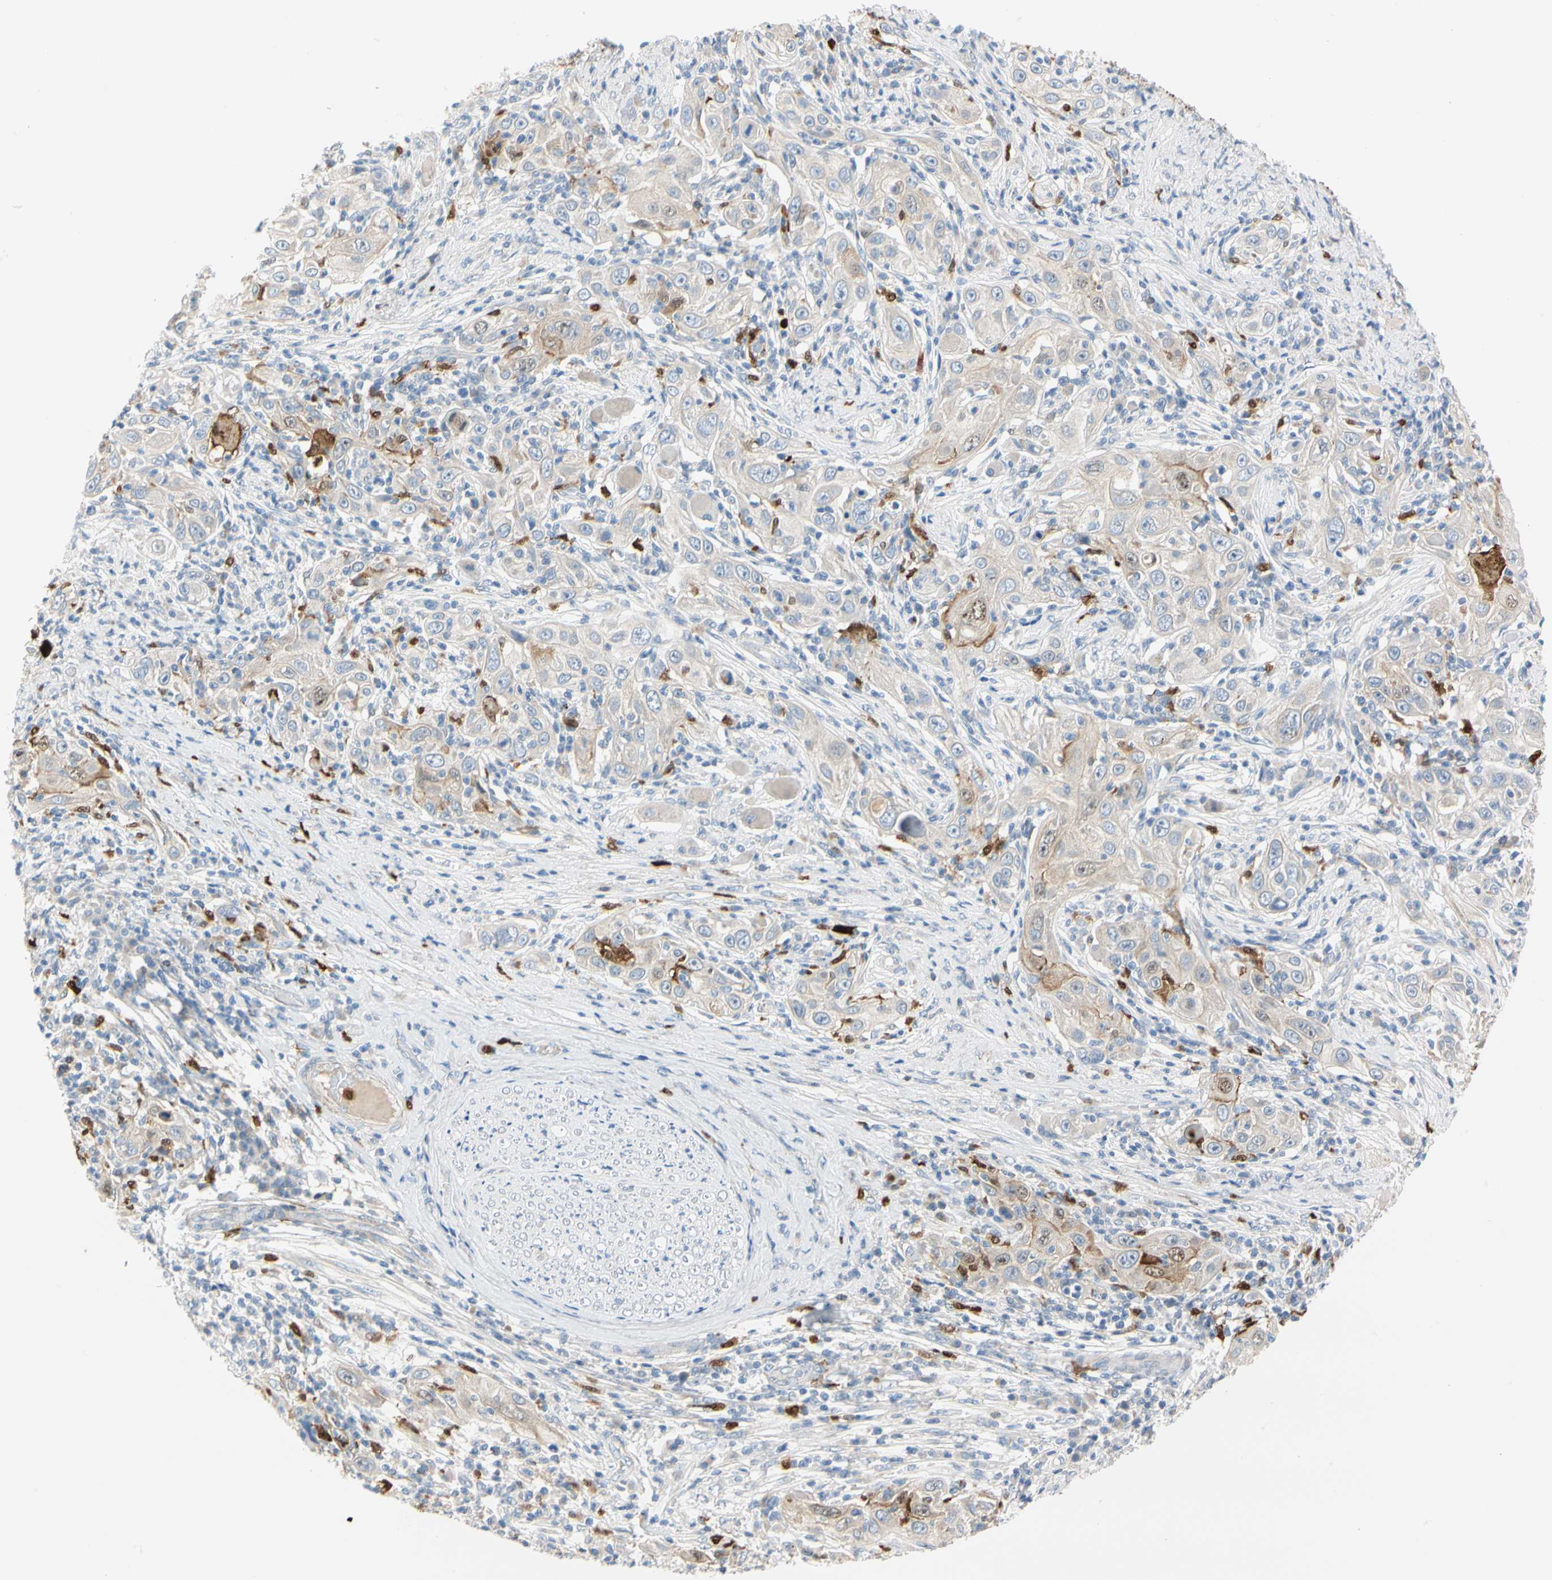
{"staining": {"intensity": "moderate", "quantity": "<25%", "location": "cytoplasmic/membranous"}, "tissue": "skin cancer", "cell_type": "Tumor cells", "image_type": "cancer", "snomed": [{"axis": "morphology", "description": "Squamous cell carcinoma, NOS"}, {"axis": "topography", "description": "Skin"}], "caption": "Protein expression analysis of human skin cancer reveals moderate cytoplasmic/membranous expression in approximately <25% of tumor cells.", "gene": "TRAF5", "patient": {"sex": "female", "age": 88}}